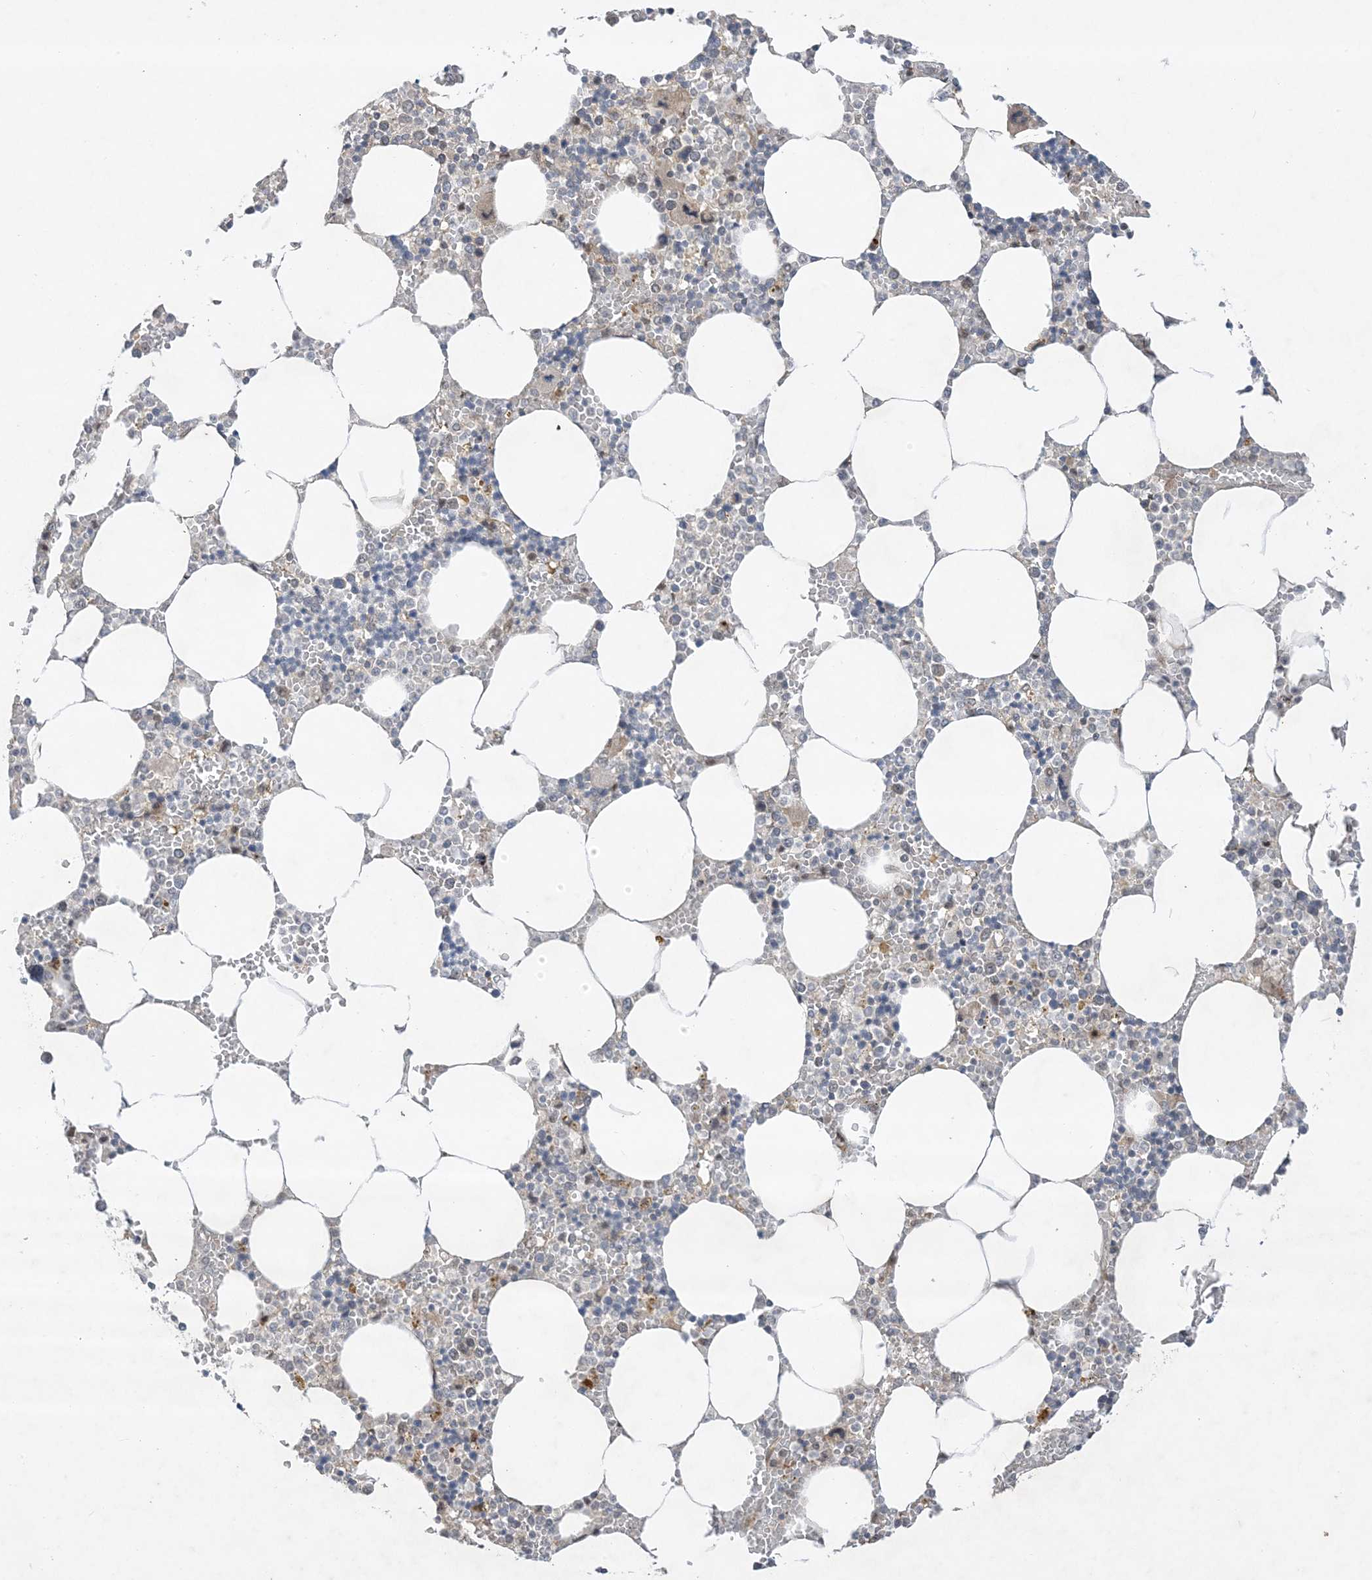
{"staining": {"intensity": "negative", "quantity": "none", "location": "none"}, "tissue": "bone marrow", "cell_type": "Hematopoietic cells", "image_type": "normal", "snomed": [{"axis": "morphology", "description": "Normal tissue, NOS"}, {"axis": "topography", "description": "Bone marrow"}], "caption": "This micrograph is of normal bone marrow stained with immunohistochemistry to label a protein in brown with the nuclei are counter-stained blue. There is no positivity in hematopoietic cells.", "gene": "SOGA3", "patient": {"sex": "male", "age": 70}}